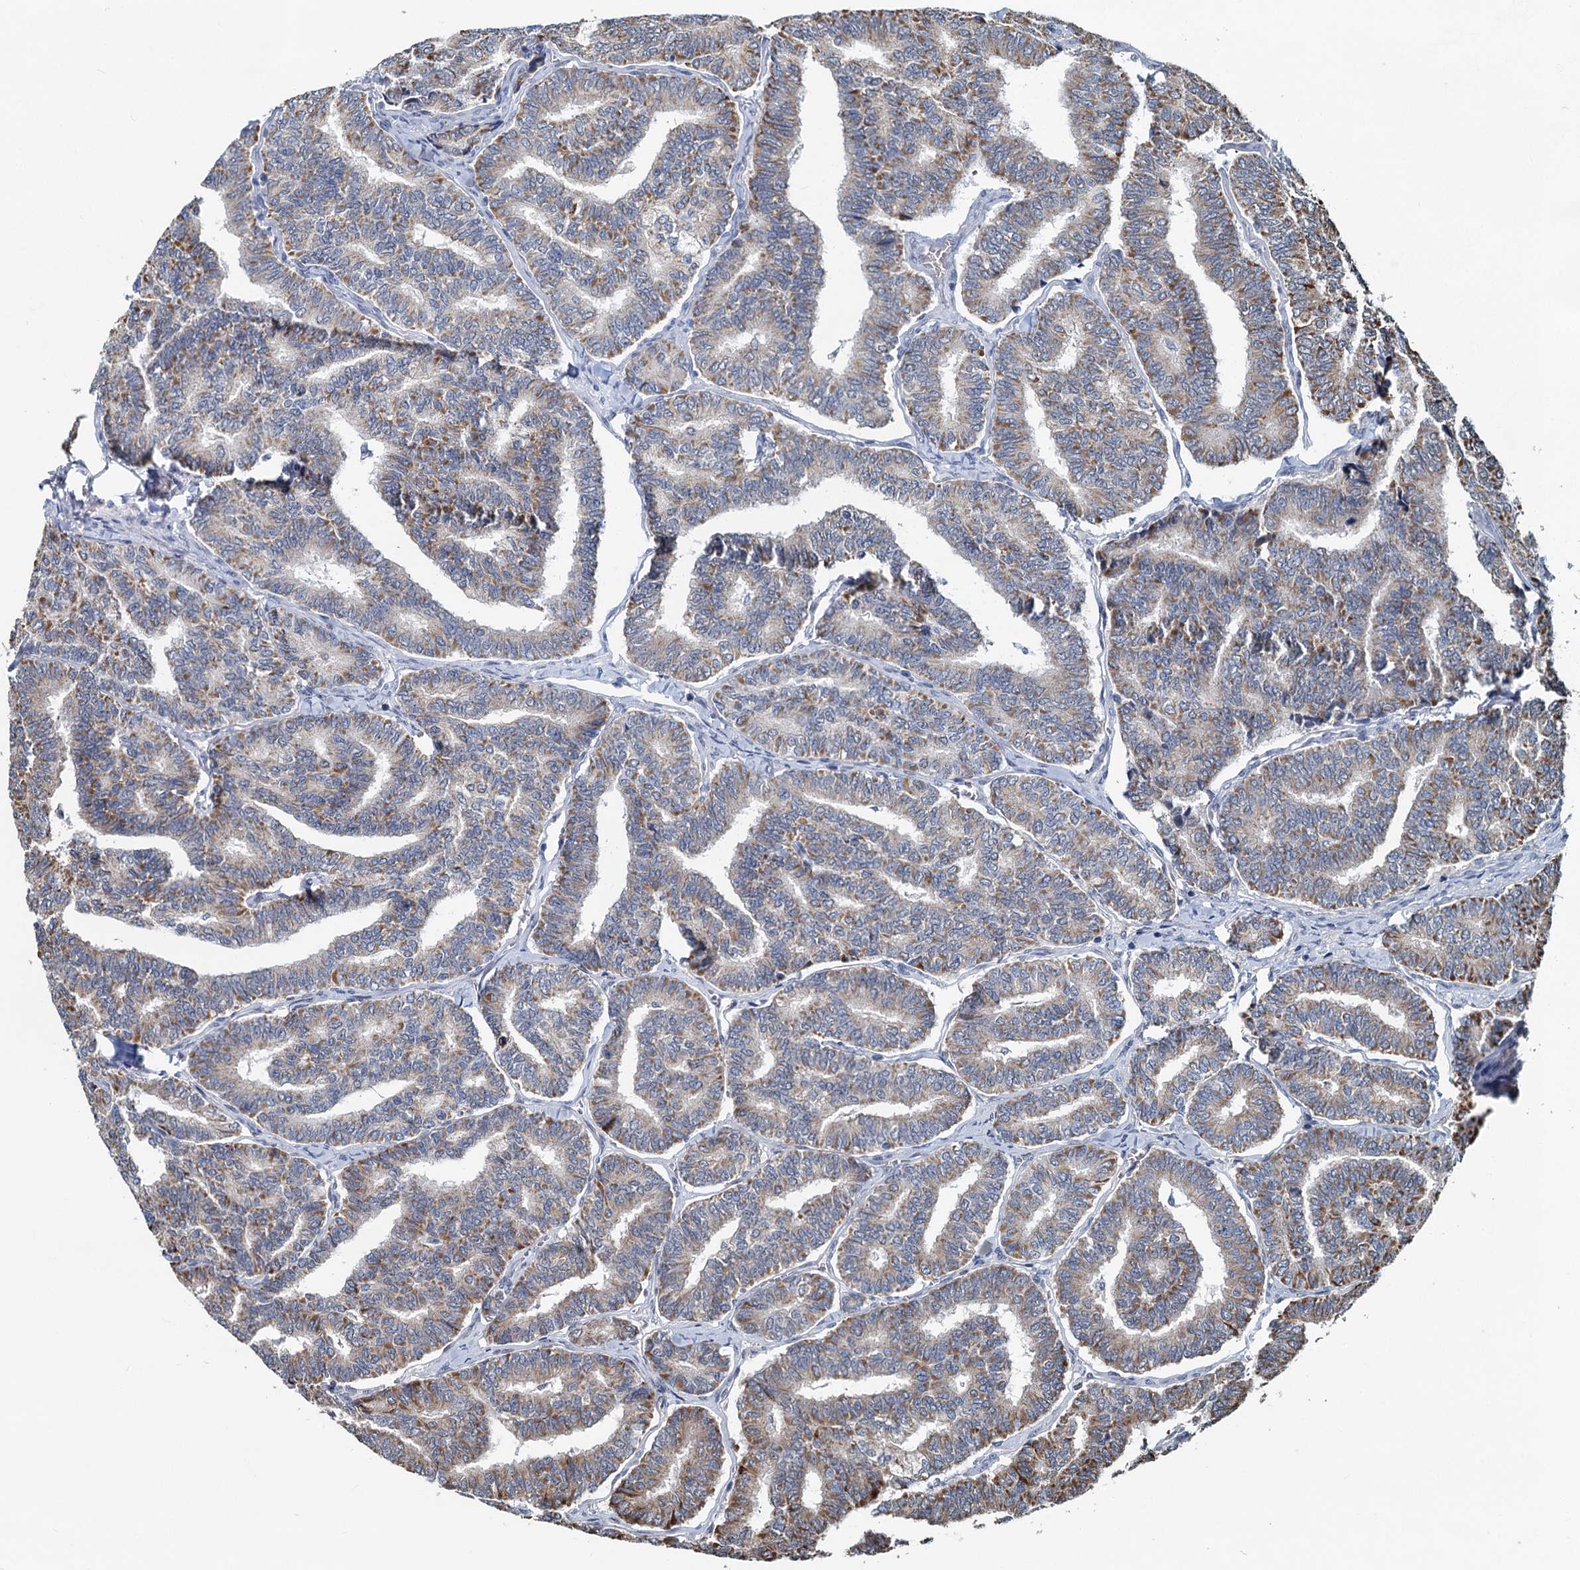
{"staining": {"intensity": "weak", "quantity": ">75%", "location": "cytoplasmic/membranous"}, "tissue": "thyroid cancer", "cell_type": "Tumor cells", "image_type": "cancer", "snomed": [{"axis": "morphology", "description": "Papillary adenocarcinoma, NOS"}, {"axis": "topography", "description": "Thyroid gland"}], "caption": "A high-resolution micrograph shows IHC staining of thyroid cancer, which demonstrates weak cytoplasmic/membranous positivity in approximately >75% of tumor cells. (DAB (3,3'-diaminobenzidine) = brown stain, brightfield microscopy at high magnification).", "gene": "RITA1", "patient": {"sex": "female", "age": 35}}